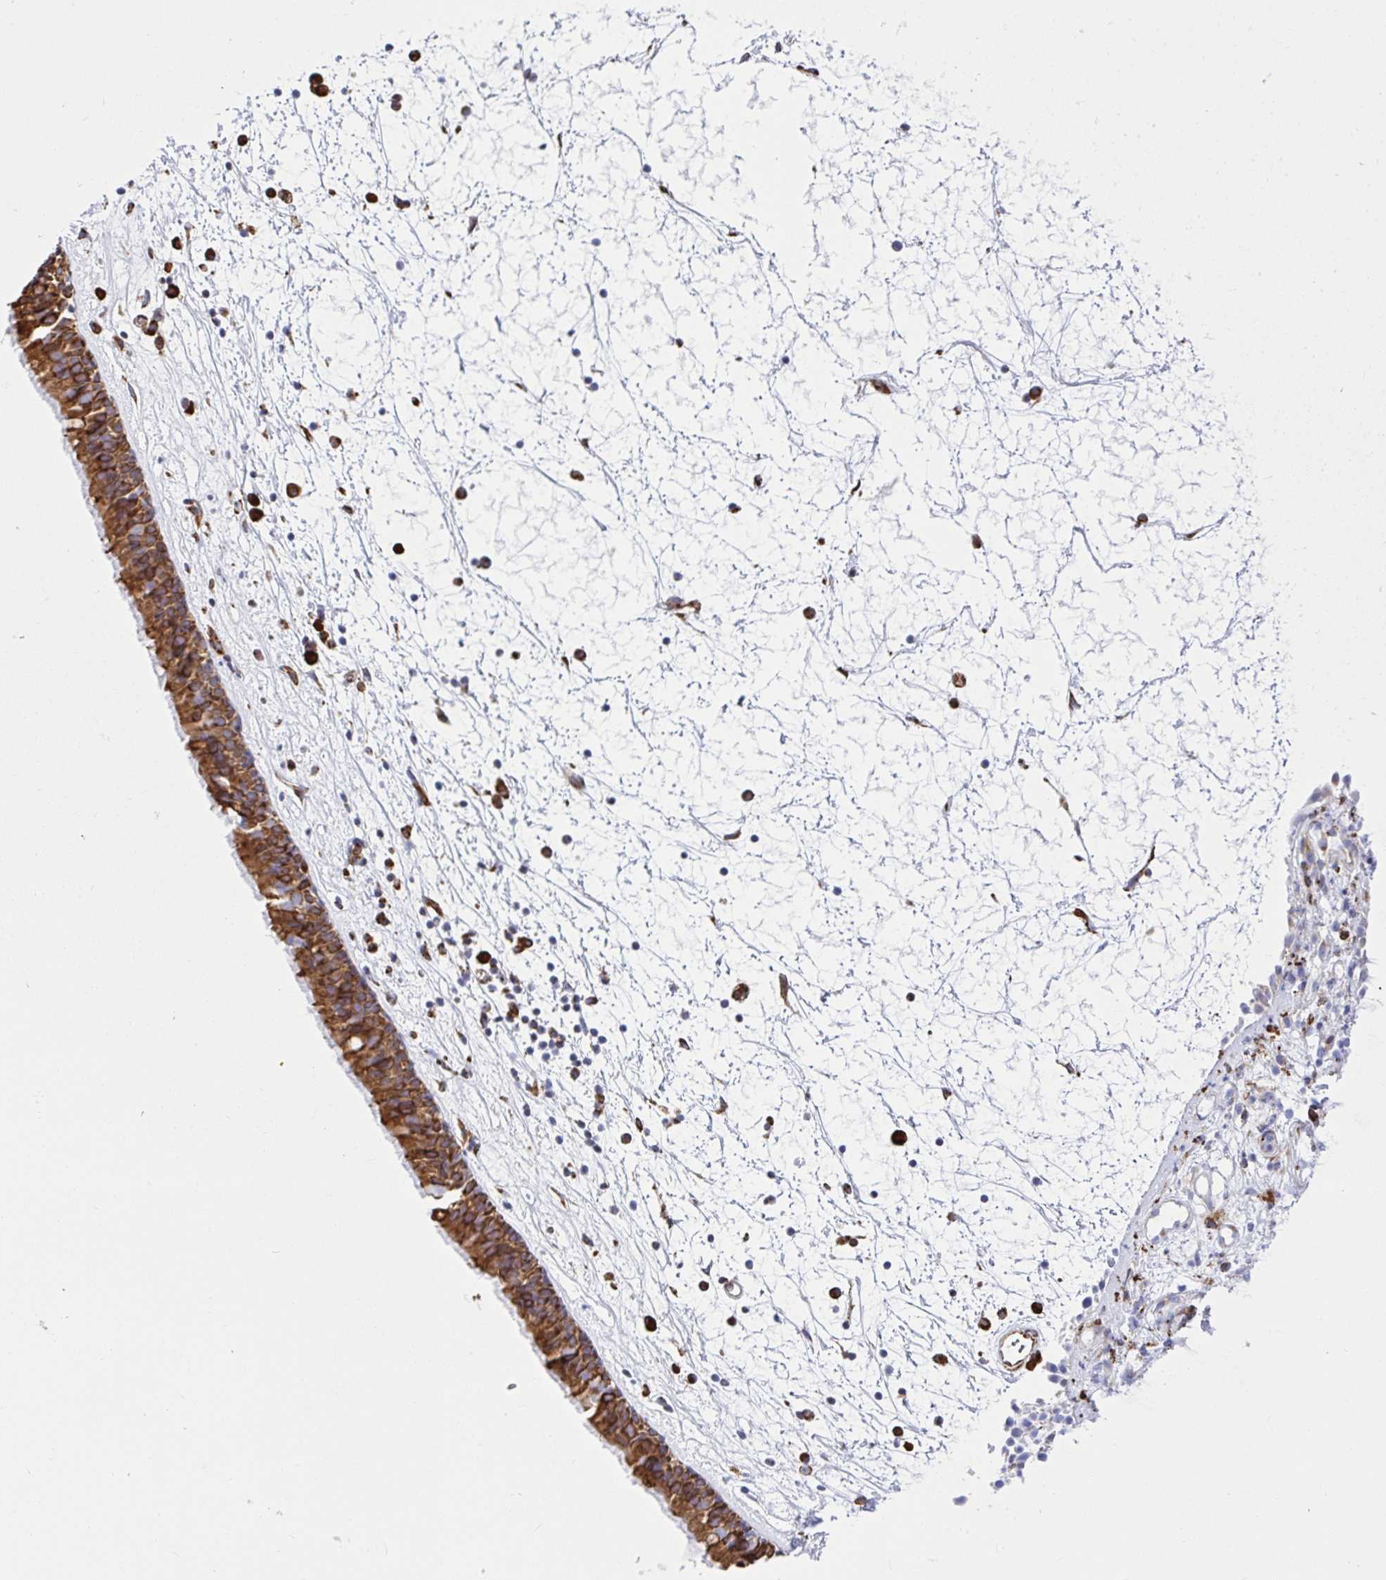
{"staining": {"intensity": "moderate", "quantity": "25%-75%", "location": "cytoplasmic/membranous"}, "tissue": "nasopharynx", "cell_type": "Respiratory epithelial cells", "image_type": "normal", "snomed": [{"axis": "morphology", "description": "Normal tissue, NOS"}, {"axis": "topography", "description": "Nasopharynx"}], "caption": "Immunohistochemical staining of benign human nasopharynx shows moderate cytoplasmic/membranous protein positivity in approximately 25%-75% of respiratory epithelial cells. The staining was performed using DAB (3,3'-diaminobenzidine), with brown indicating positive protein expression. Nuclei are stained blue with hematoxylin.", "gene": "CLGN", "patient": {"sex": "male", "age": 24}}